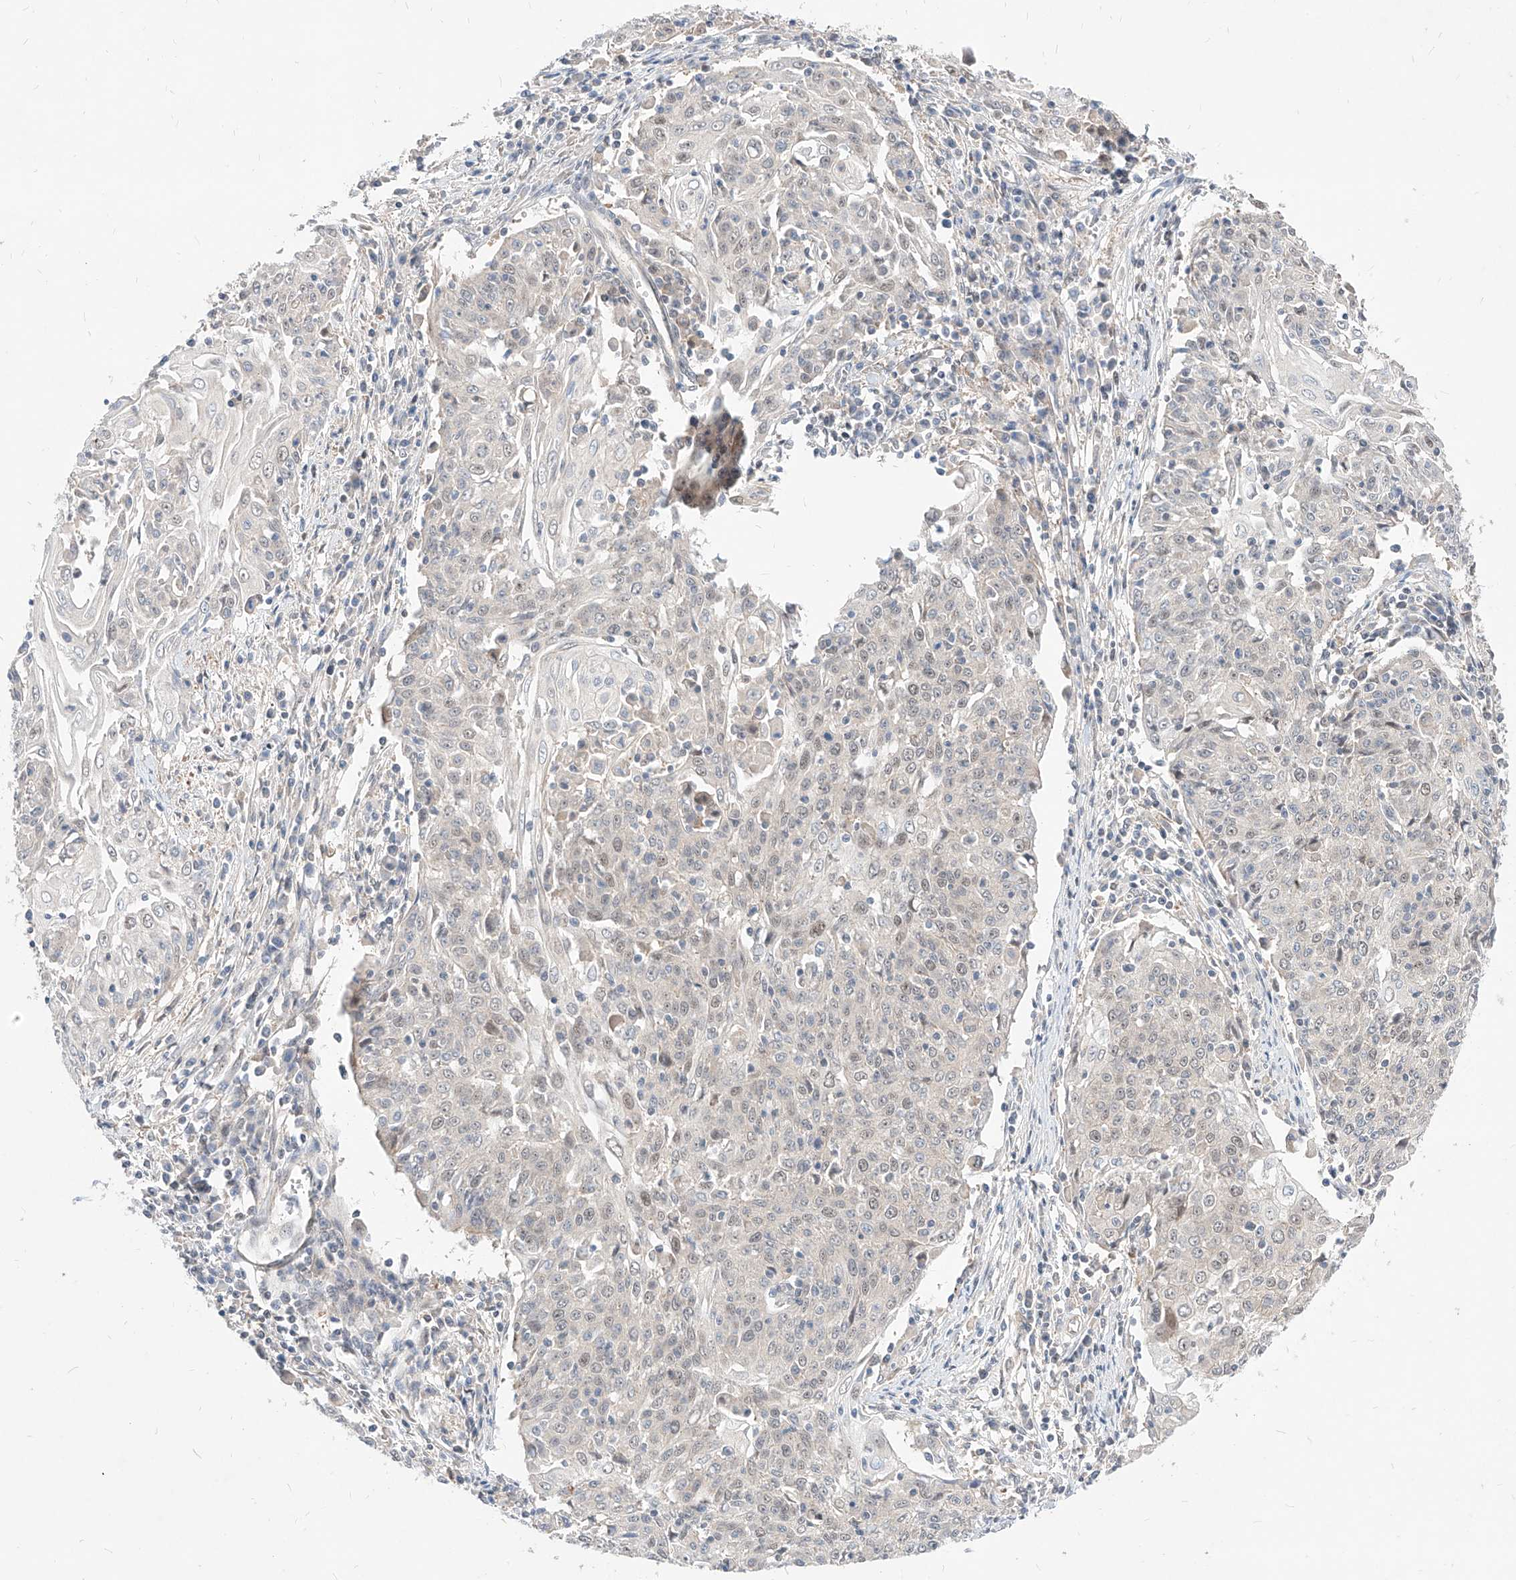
{"staining": {"intensity": "negative", "quantity": "none", "location": "none"}, "tissue": "cervical cancer", "cell_type": "Tumor cells", "image_type": "cancer", "snomed": [{"axis": "morphology", "description": "Squamous cell carcinoma, NOS"}, {"axis": "topography", "description": "Cervix"}], "caption": "There is no significant expression in tumor cells of cervical cancer.", "gene": "TSNAX", "patient": {"sex": "female", "age": 48}}